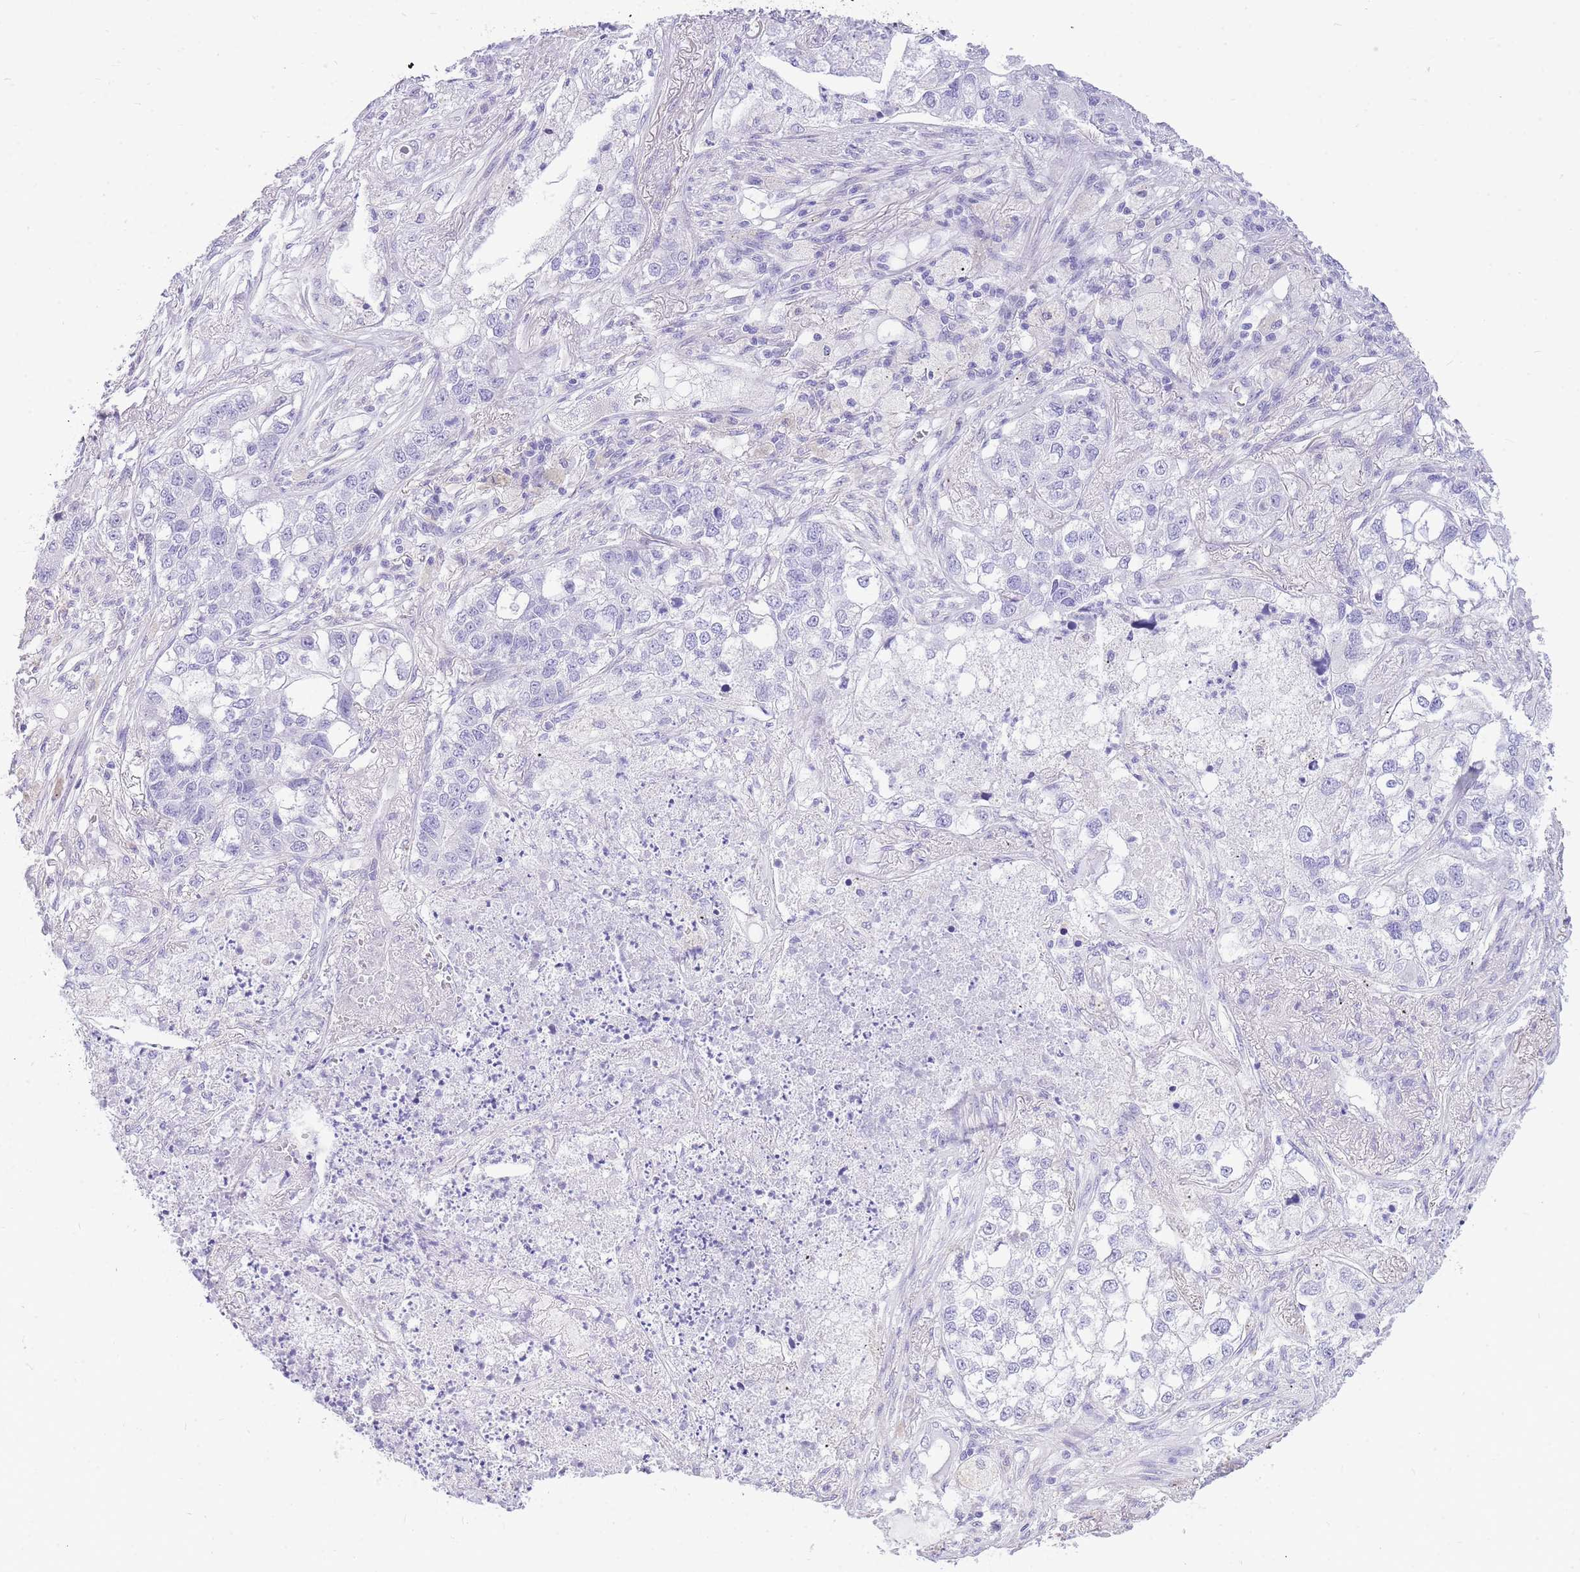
{"staining": {"intensity": "negative", "quantity": "none", "location": "none"}, "tissue": "lung cancer", "cell_type": "Tumor cells", "image_type": "cancer", "snomed": [{"axis": "morphology", "description": "Adenocarcinoma, NOS"}, {"axis": "topography", "description": "Lung"}], "caption": "Image shows no protein staining in tumor cells of lung adenocarcinoma tissue.", "gene": "ZNF311", "patient": {"sex": "male", "age": 49}}